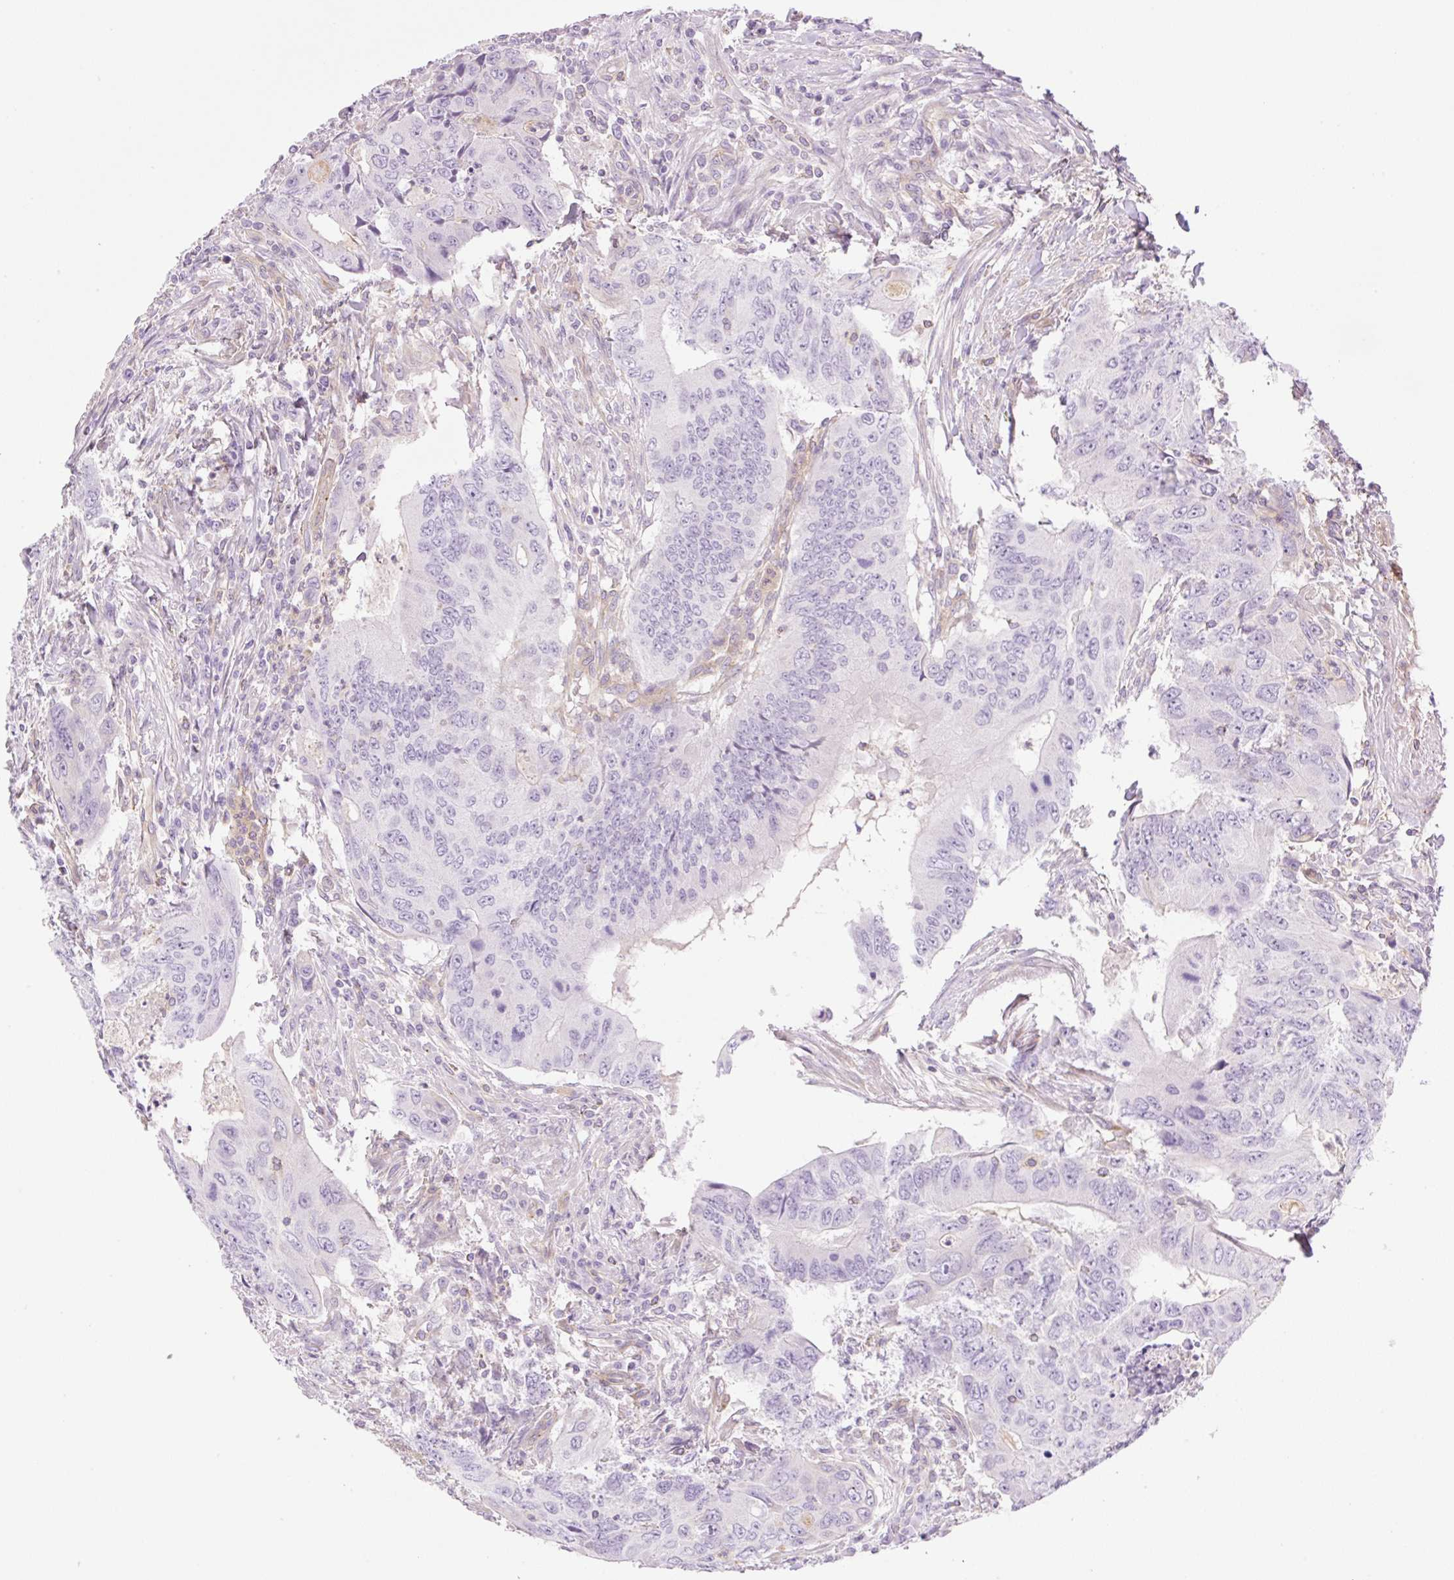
{"staining": {"intensity": "negative", "quantity": "none", "location": "none"}, "tissue": "colorectal cancer", "cell_type": "Tumor cells", "image_type": "cancer", "snomed": [{"axis": "morphology", "description": "Adenocarcinoma, NOS"}, {"axis": "topography", "description": "Colon"}], "caption": "Colorectal adenocarcinoma was stained to show a protein in brown. There is no significant staining in tumor cells. (DAB immunohistochemistry (IHC), high magnification).", "gene": "EHD3", "patient": {"sex": "male", "age": 53}}